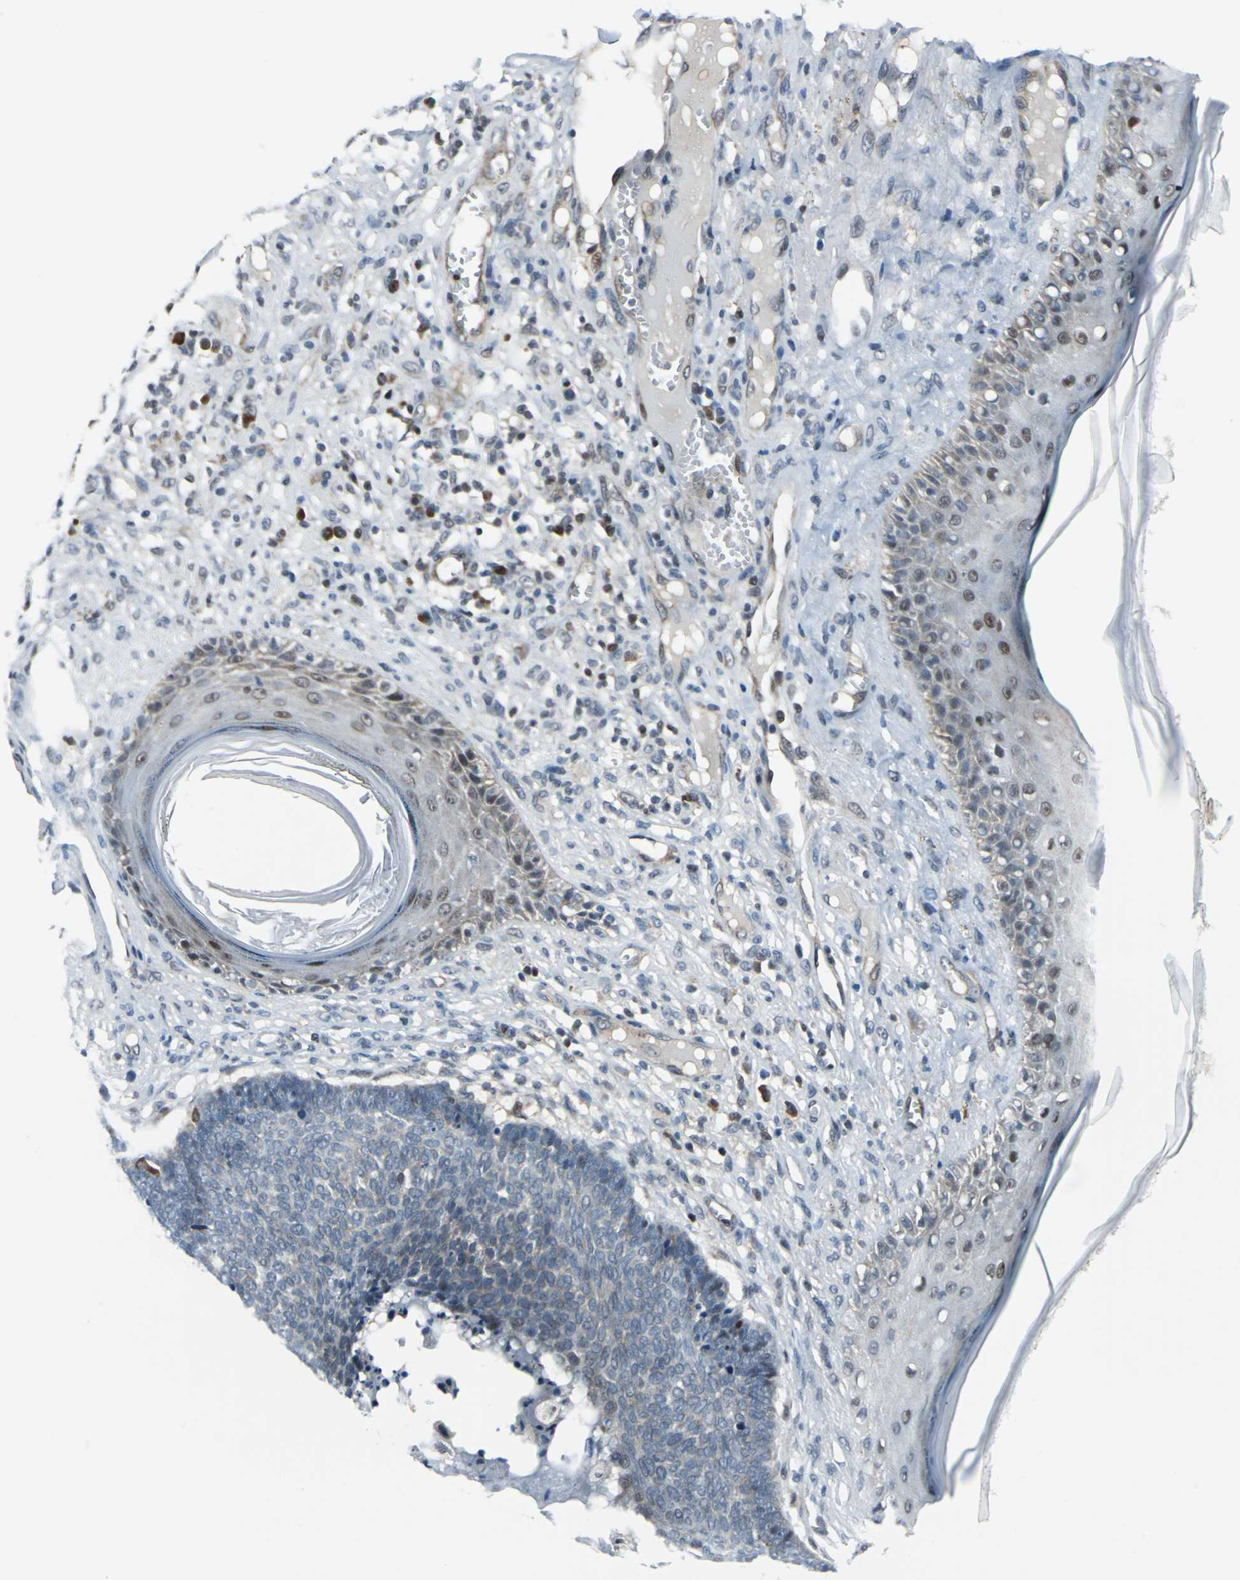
{"staining": {"intensity": "weak", "quantity": "25%-75%", "location": "cytoplasmic/membranous"}, "tissue": "skin cancer", "cell_type": "Tumor cells", "image_type": "cancer", "snomed": [{"axis": "morphology", "description": "Basal cell carcinoma"}, {"axis": "topography", "description": "Skin"}], "caption": "Human skin basal cell carcinoma stained with a brown dye reveals weak cytoplasmic/membranous positive staining in approximately 25%-75% of tumor cells.", "gene": "POLR3K", "patient": {"sex": "male", "age": 84}}